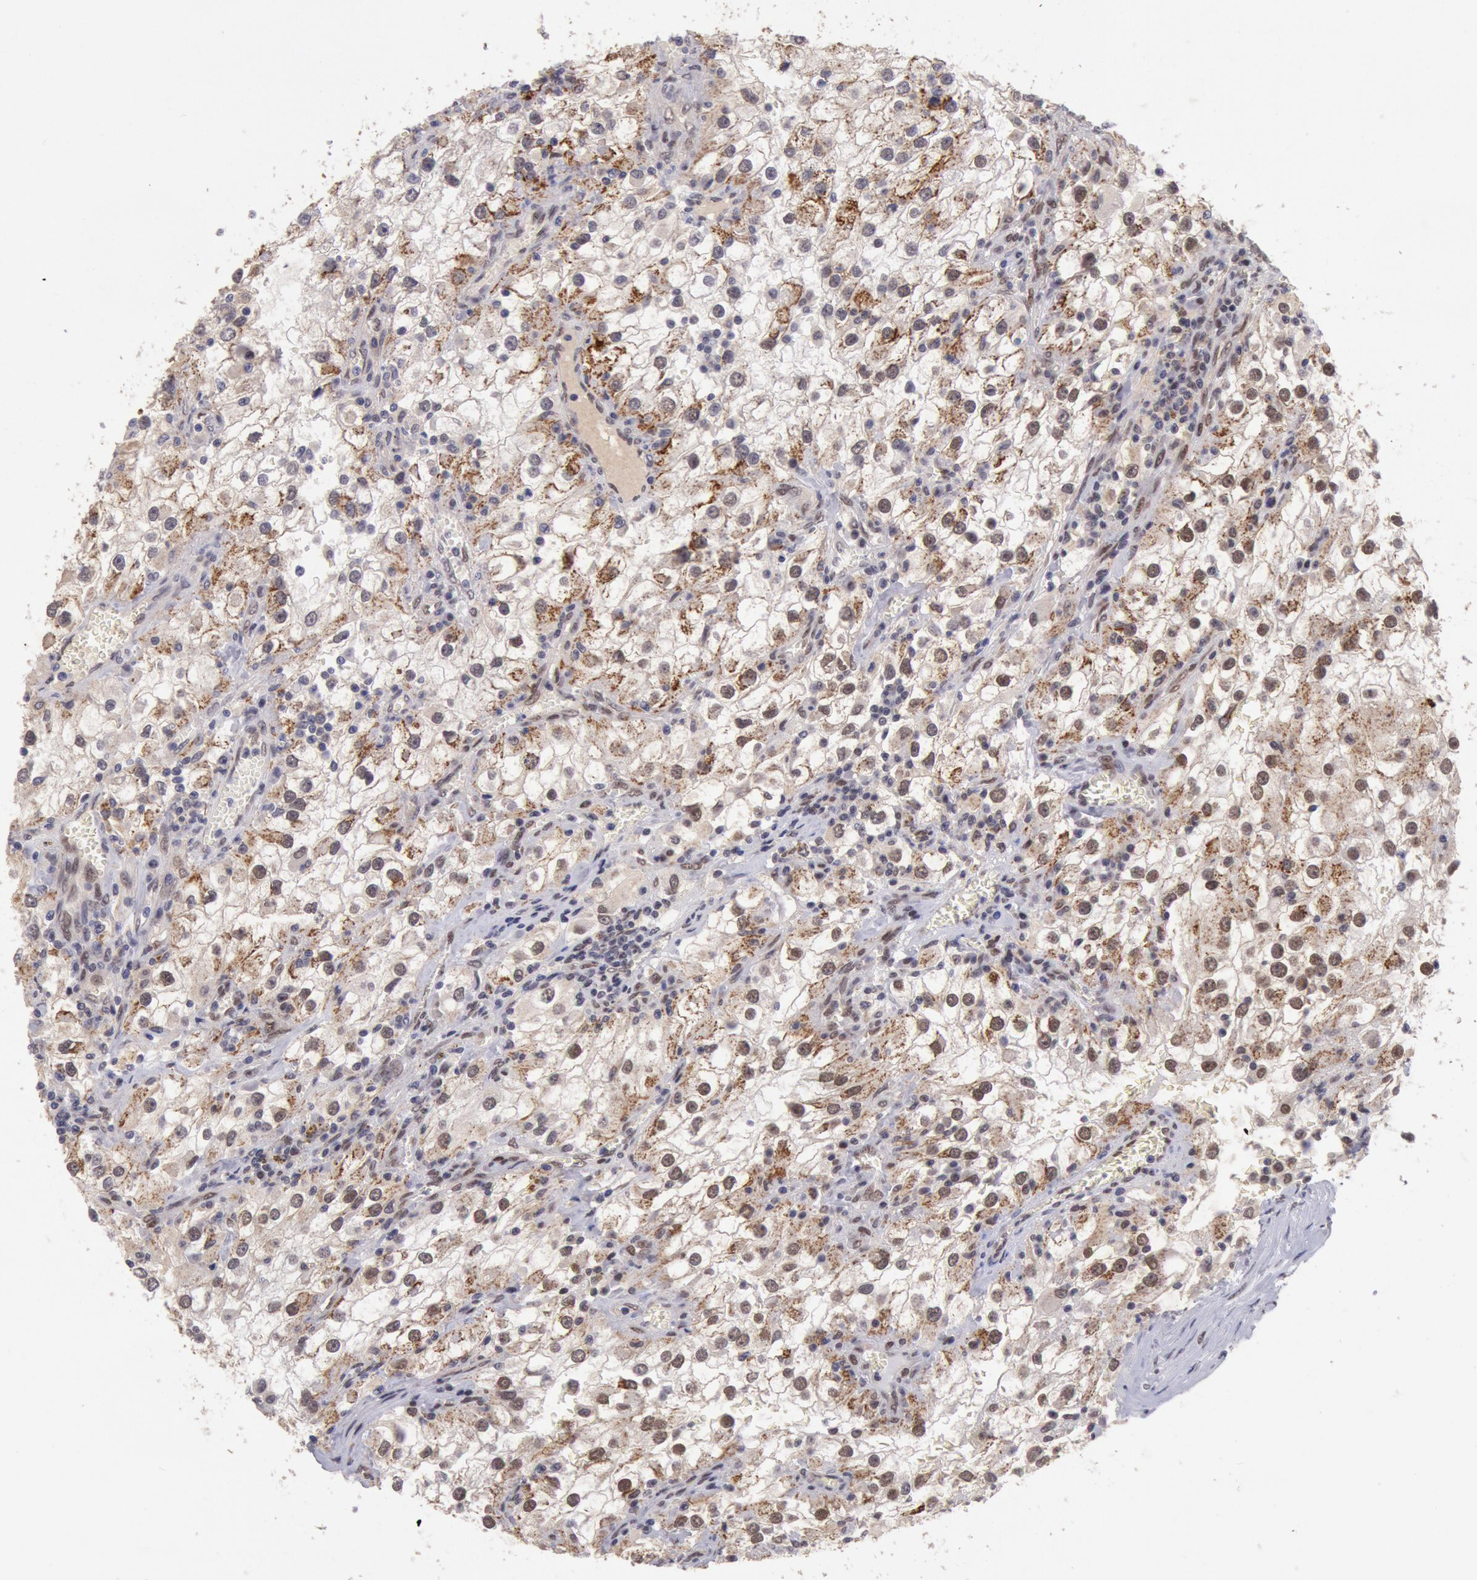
{"staining": {"intensity": "moderate", "quantity": "25%-75%", "location": "cytoplasmic/membranous,nuclear"}, "tissue": "renal cancer", "cell_type": "Tumor cells", "image_type": "cancer", "snomed": [{"axis": "morphology", "description": "Adenocarcinoma, NOS"}, {"axis": "topography", "description": "Kidney"}], "caption": "Brown immunohistochemical staining in human adenocarcinoma (renal) displays moderate cytoplasmic/membranous and nuclear positivity in about 25%-75% of tumor cells. (DAB = brown stain, brightfield microscopy at high magnification).", "gene": "CDKN2B", "patient": {"sex": "female", "age": 52}}